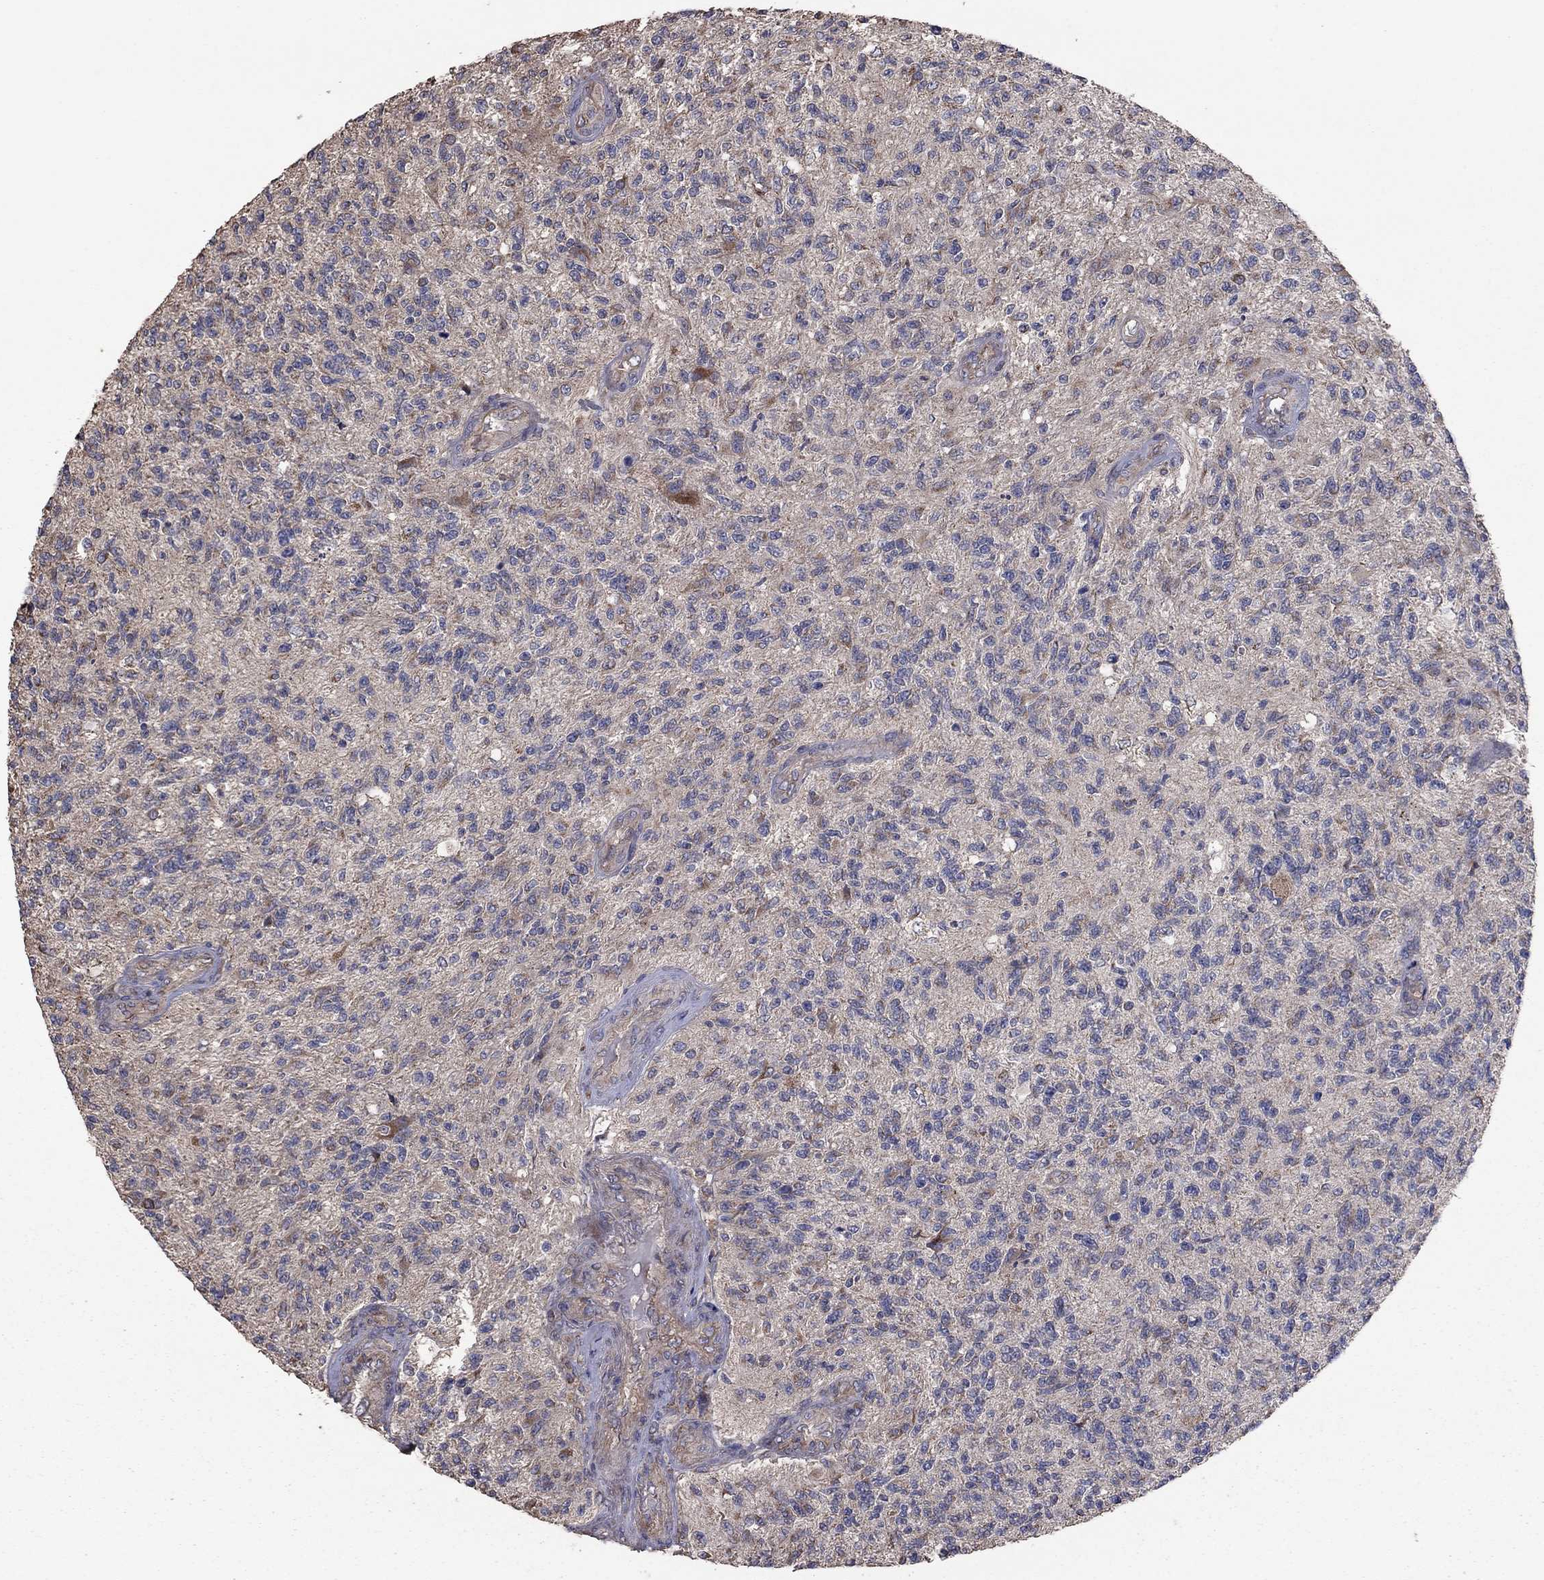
{"staining": {"intensity": "negative", "quantity": "none", "location": "none"}, "tissue": "glioma", "cell_type": "Tumor cells", "image_type": "cancer", "snomed": [{"axis": "morphology", "description": "Glioma, malignant, High grade"}, {"axis": "topography", "description": "Brain"}], "caption": "Malignant high-grade glioma stained for a protein using immunohistochemistry displays no staining tumor cells.", "gene": "FLT4", "patient": {"sex": "male", "age": 56}}